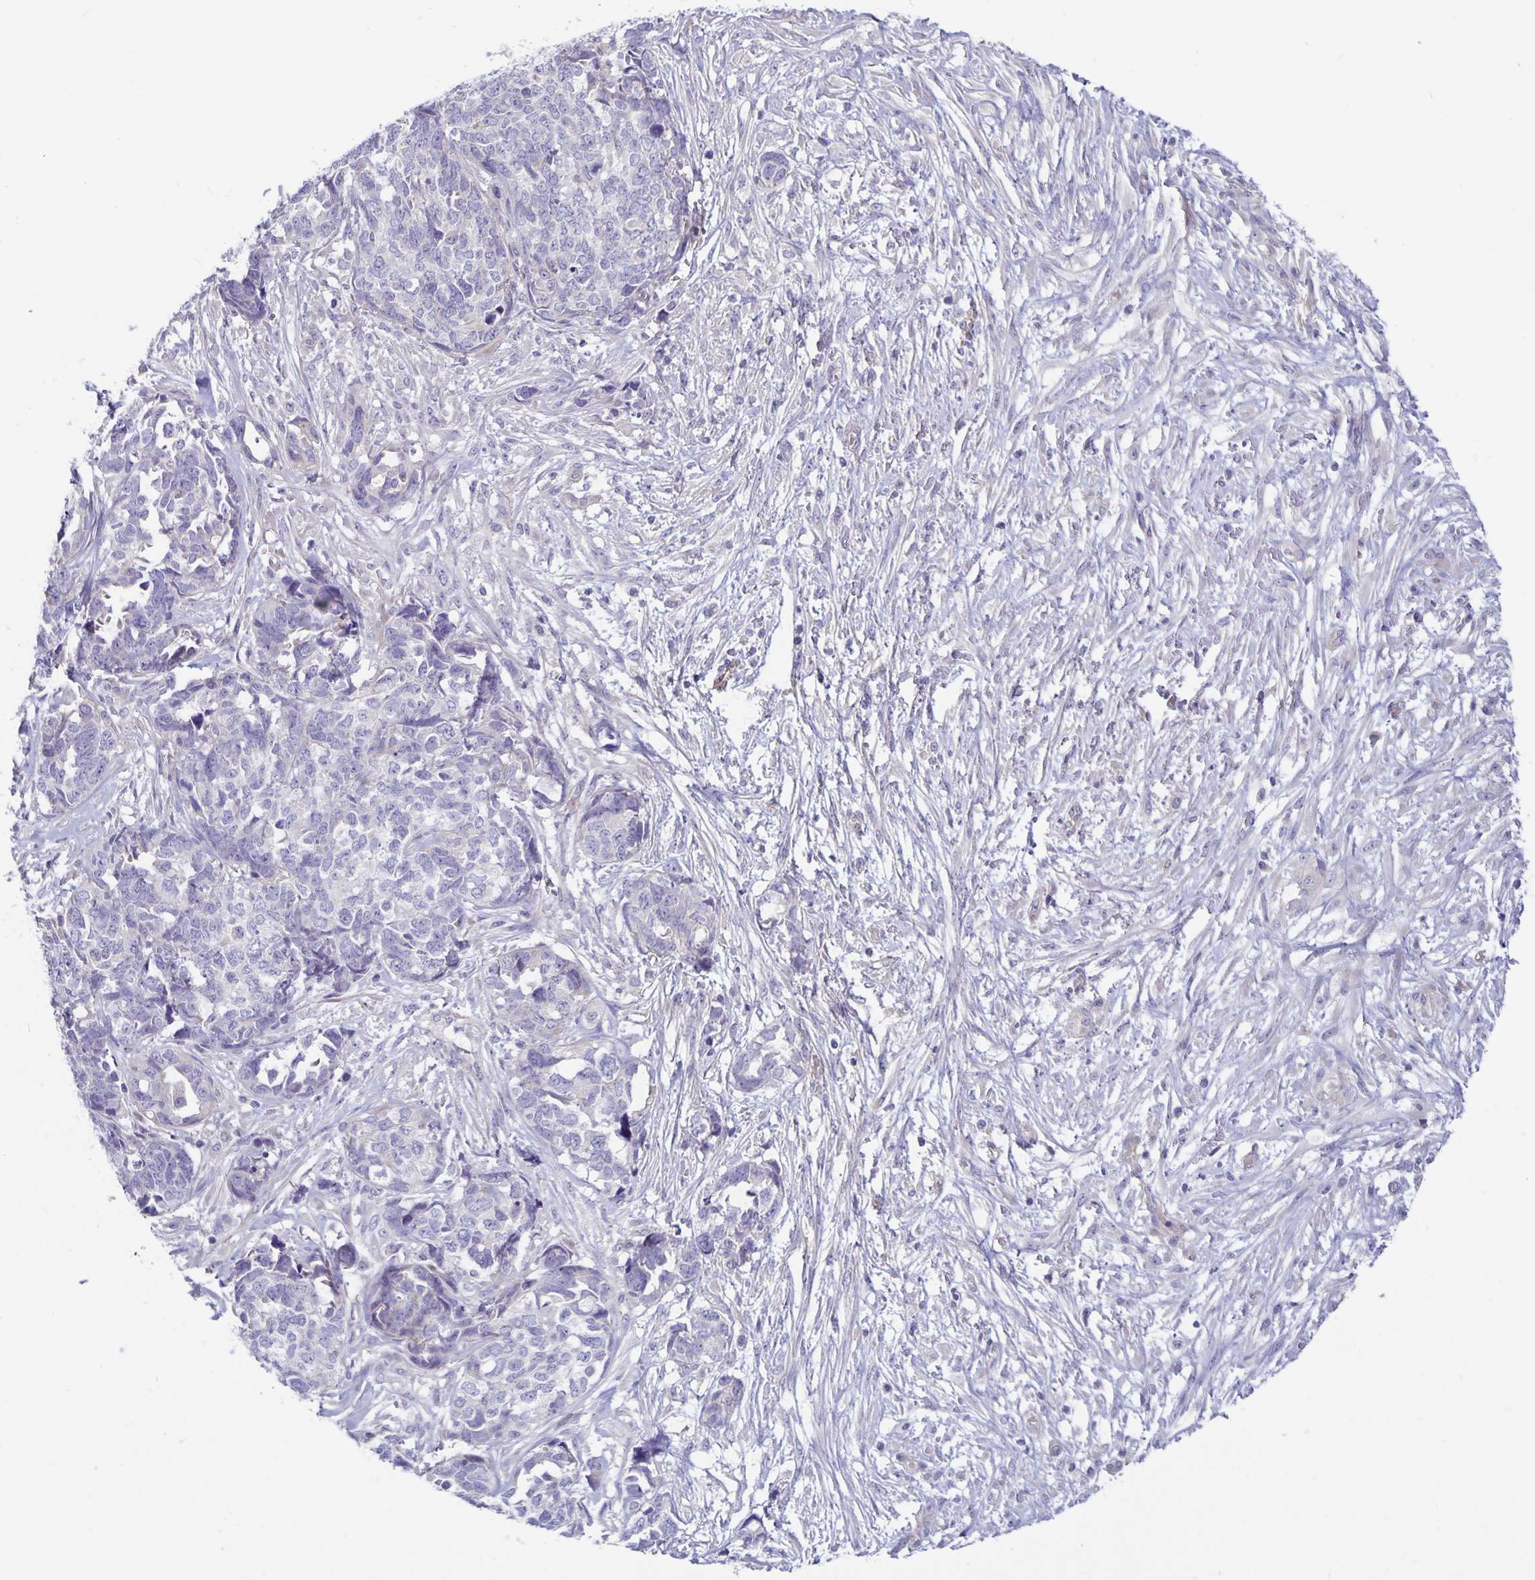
{"staining": {"intensity": "negative", "quantity": "none", "location": "none"}, "tissue": "ovarian cancer", "cell_type": "Tumor cells", "image_type": "cancer", "snomed": [{"axis": "morphology", "description": "Cystadenocarcinoma, serous, NOS"}, {"axis": "topography", "description": "Ovary"}], "caption": "DAB (3,3'-diaminobenzidine) immunohistochemical staining of ovarian serous cystadenocarcinoma displays no significant staining in tumor cells.", "gene": "PLCB3", "patient": {"sex": "female", "age": 69}}